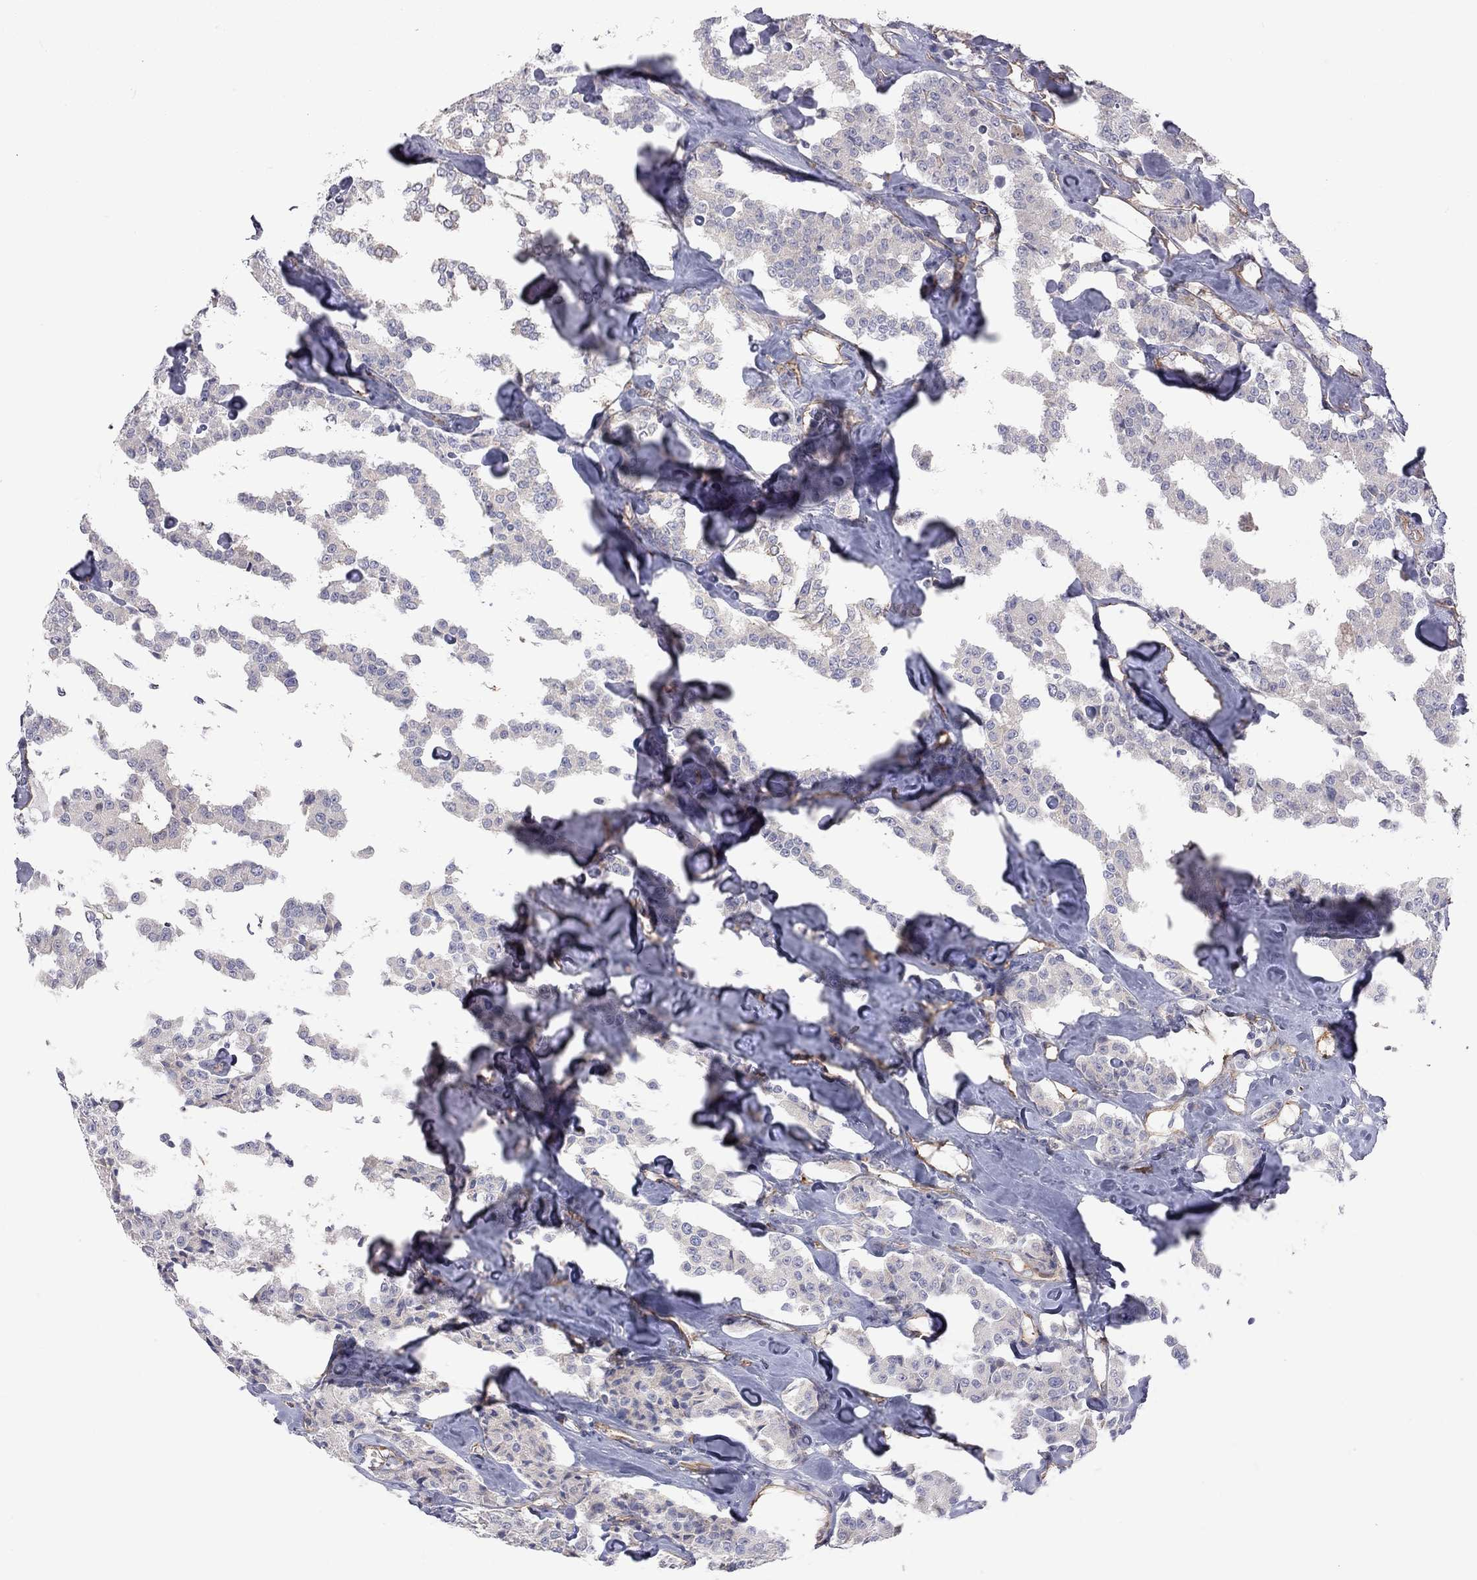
{"staining": {"intensity": "moderate", "quantity": "<25%", "location": "cytoplasmic/membranous"}, "tissue": "carcinoid", "cell_type": "Tumor cells", "image_type": "cancer", "snomed": [{"axis": "morphology", "description": "Carcinoid, malignant, NOS"}, {"axis": "topography", "description": "Pancreas"}], "caption": "IHC staining of malignant carcinoid, which reveals low levels of moderate cytoplasmic/membranous positivity in approximately <25% of tumor cells indicating moderate cytoplasmic/membranous protein staining. The staining was performed using DAB (brown) for protein detection and nuclei were counterstained in hematoxylin (blue).", "gene": "GPRC5B", "patient": {"sex": "male", "age": 41}}